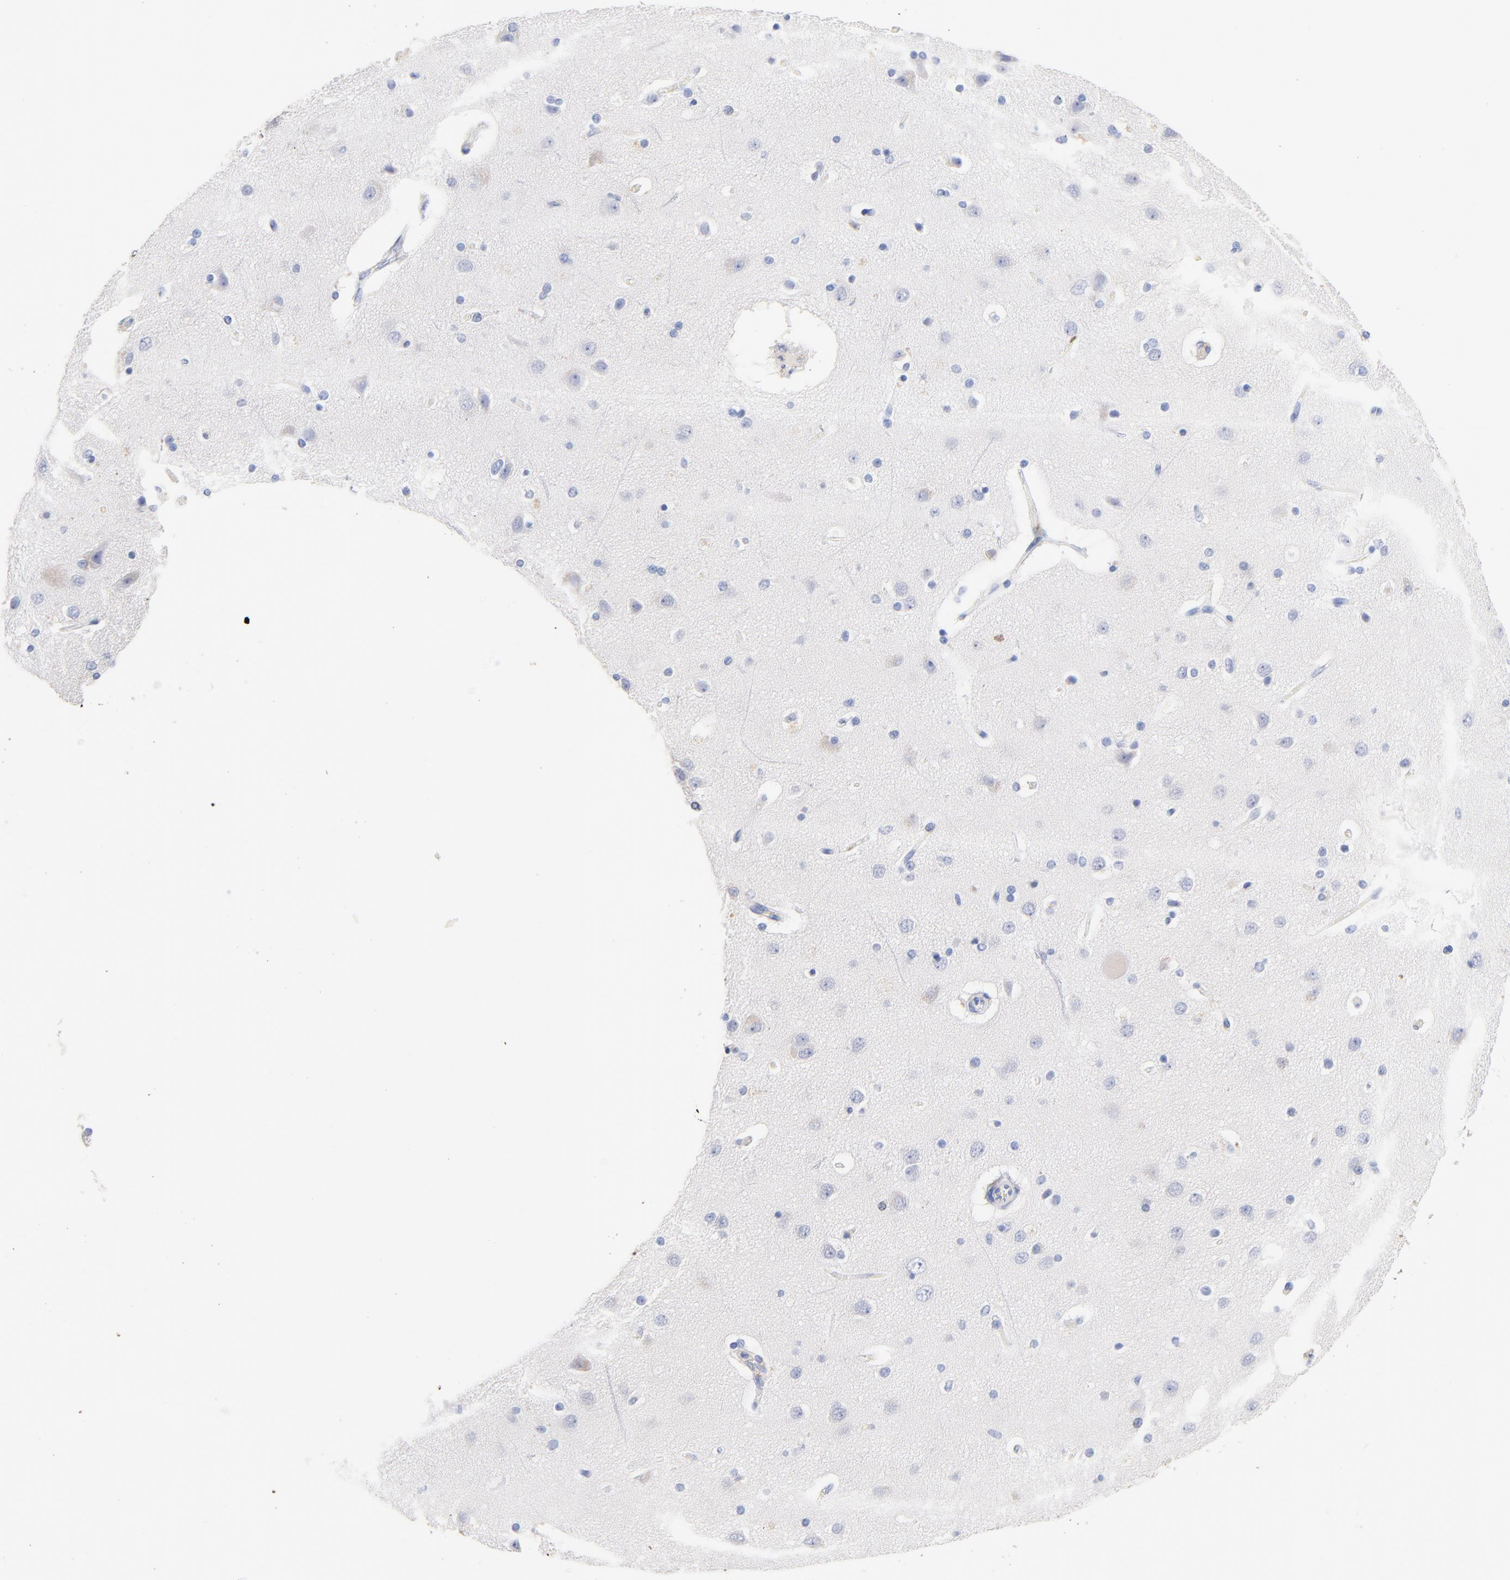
{"staining": {"intensity": "negative", "quantity": "none", "location": "none"}, "tissue": "cerebral cortex", "cell_type": "Endothelial cells", "image_type": "normal", "snomed": [{"axis": "morphology", "description": "Normal tissue, NOS"}, {"axis": "topography", "description": "Cerebral cortex"}], "caption": "Endothelial cells are negative for protein expression in benign human cerebral cortex.", "gene": "CPS1", "patient": {"sex": "female", "age": 54}}